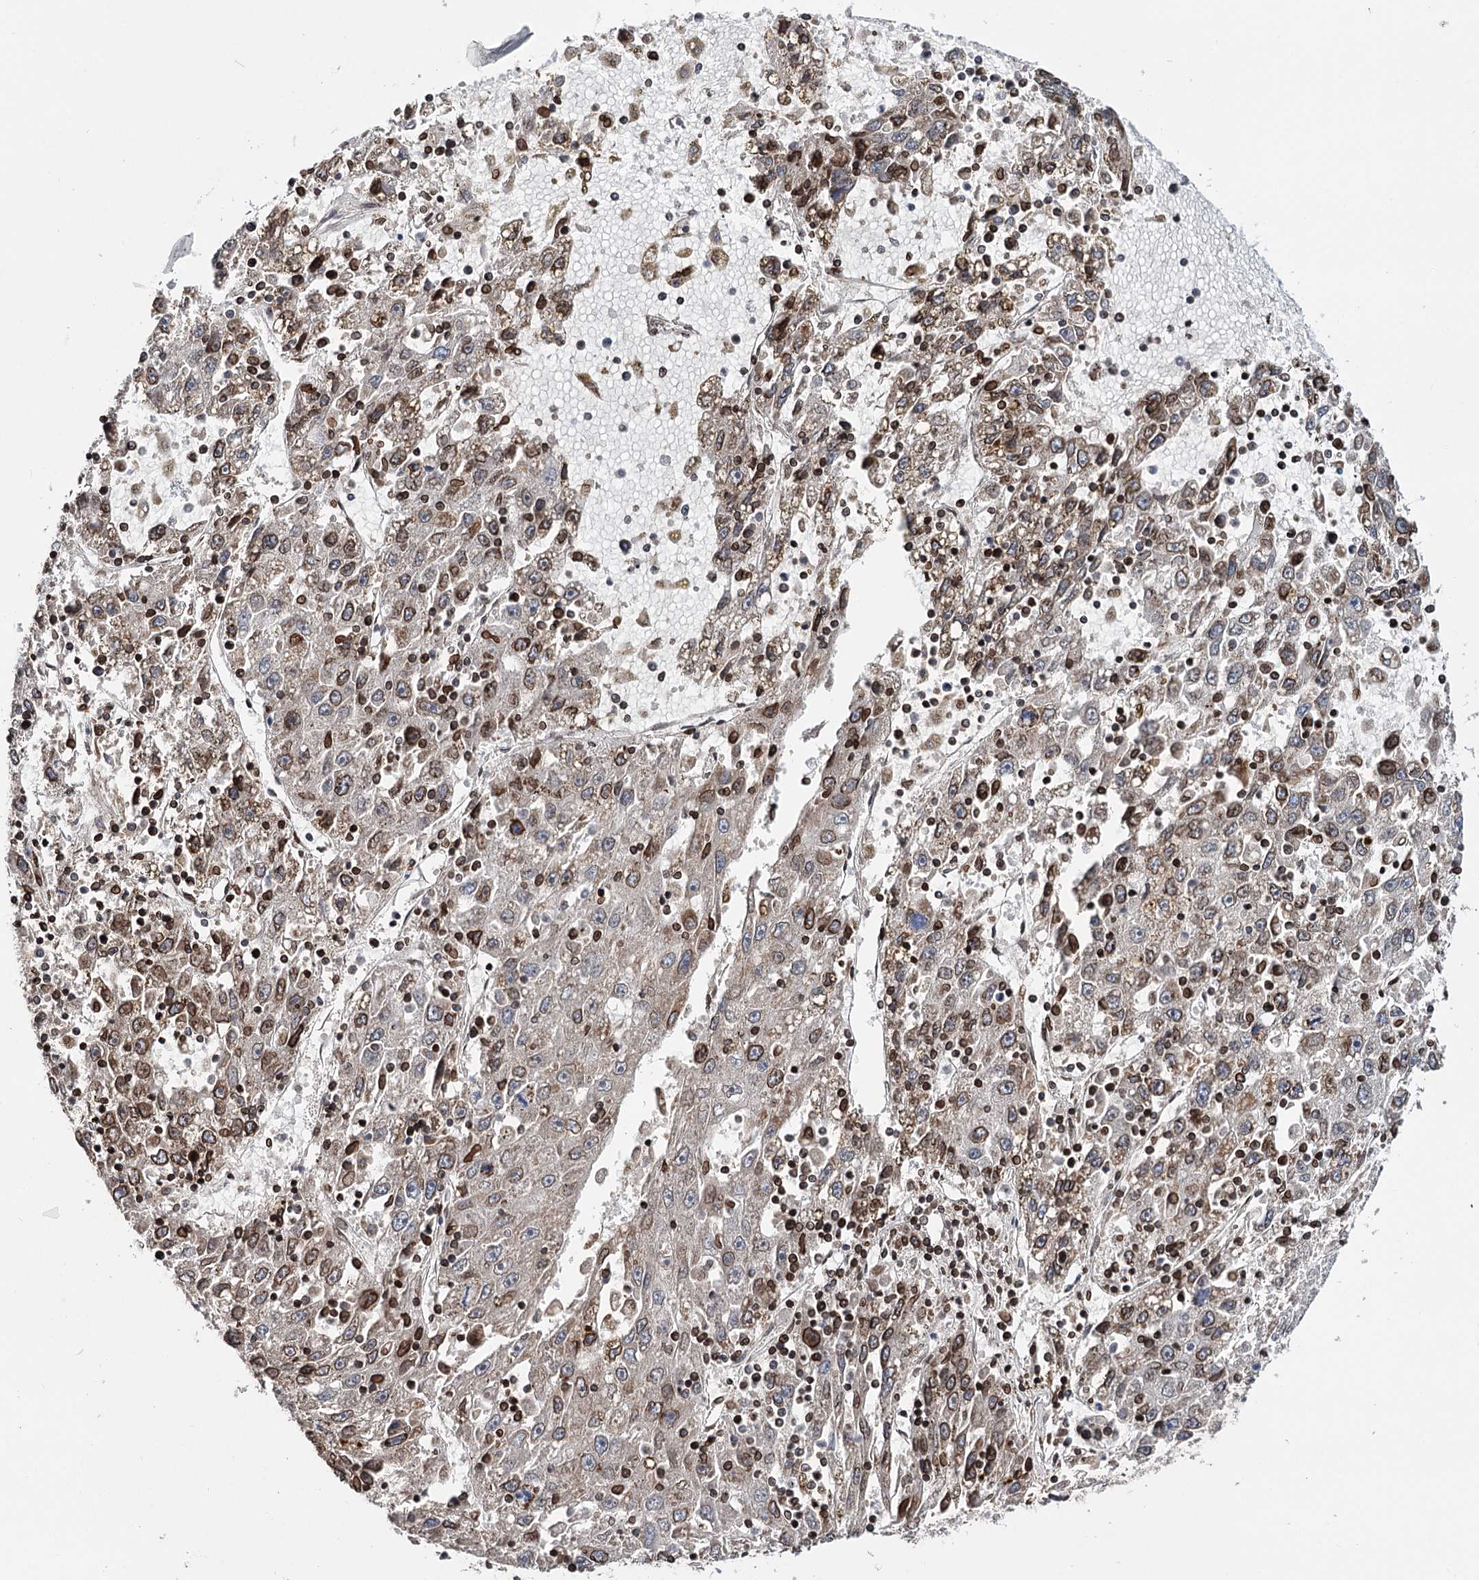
{"staining": {"intensity": "moderate", "quantity": ">75%", "location": "cytoplasmic/membranous,nuclear"}, "tissue": "liver cancer", "cell_type": "Tumor cells", "image_type": "cancer", "snomed": [{"axis": "morphology", "description": "Carcinoma, Hepatocellular, NOS"}, {"axis": "topography", "description": "Liver"}], "caption": "Liver hepatocellular carcinoma stained with a protein marker exhibits moderate staining in tumor cells.", "gene": "CFAP46", "patient": {"sex": "male", "age": 49}}